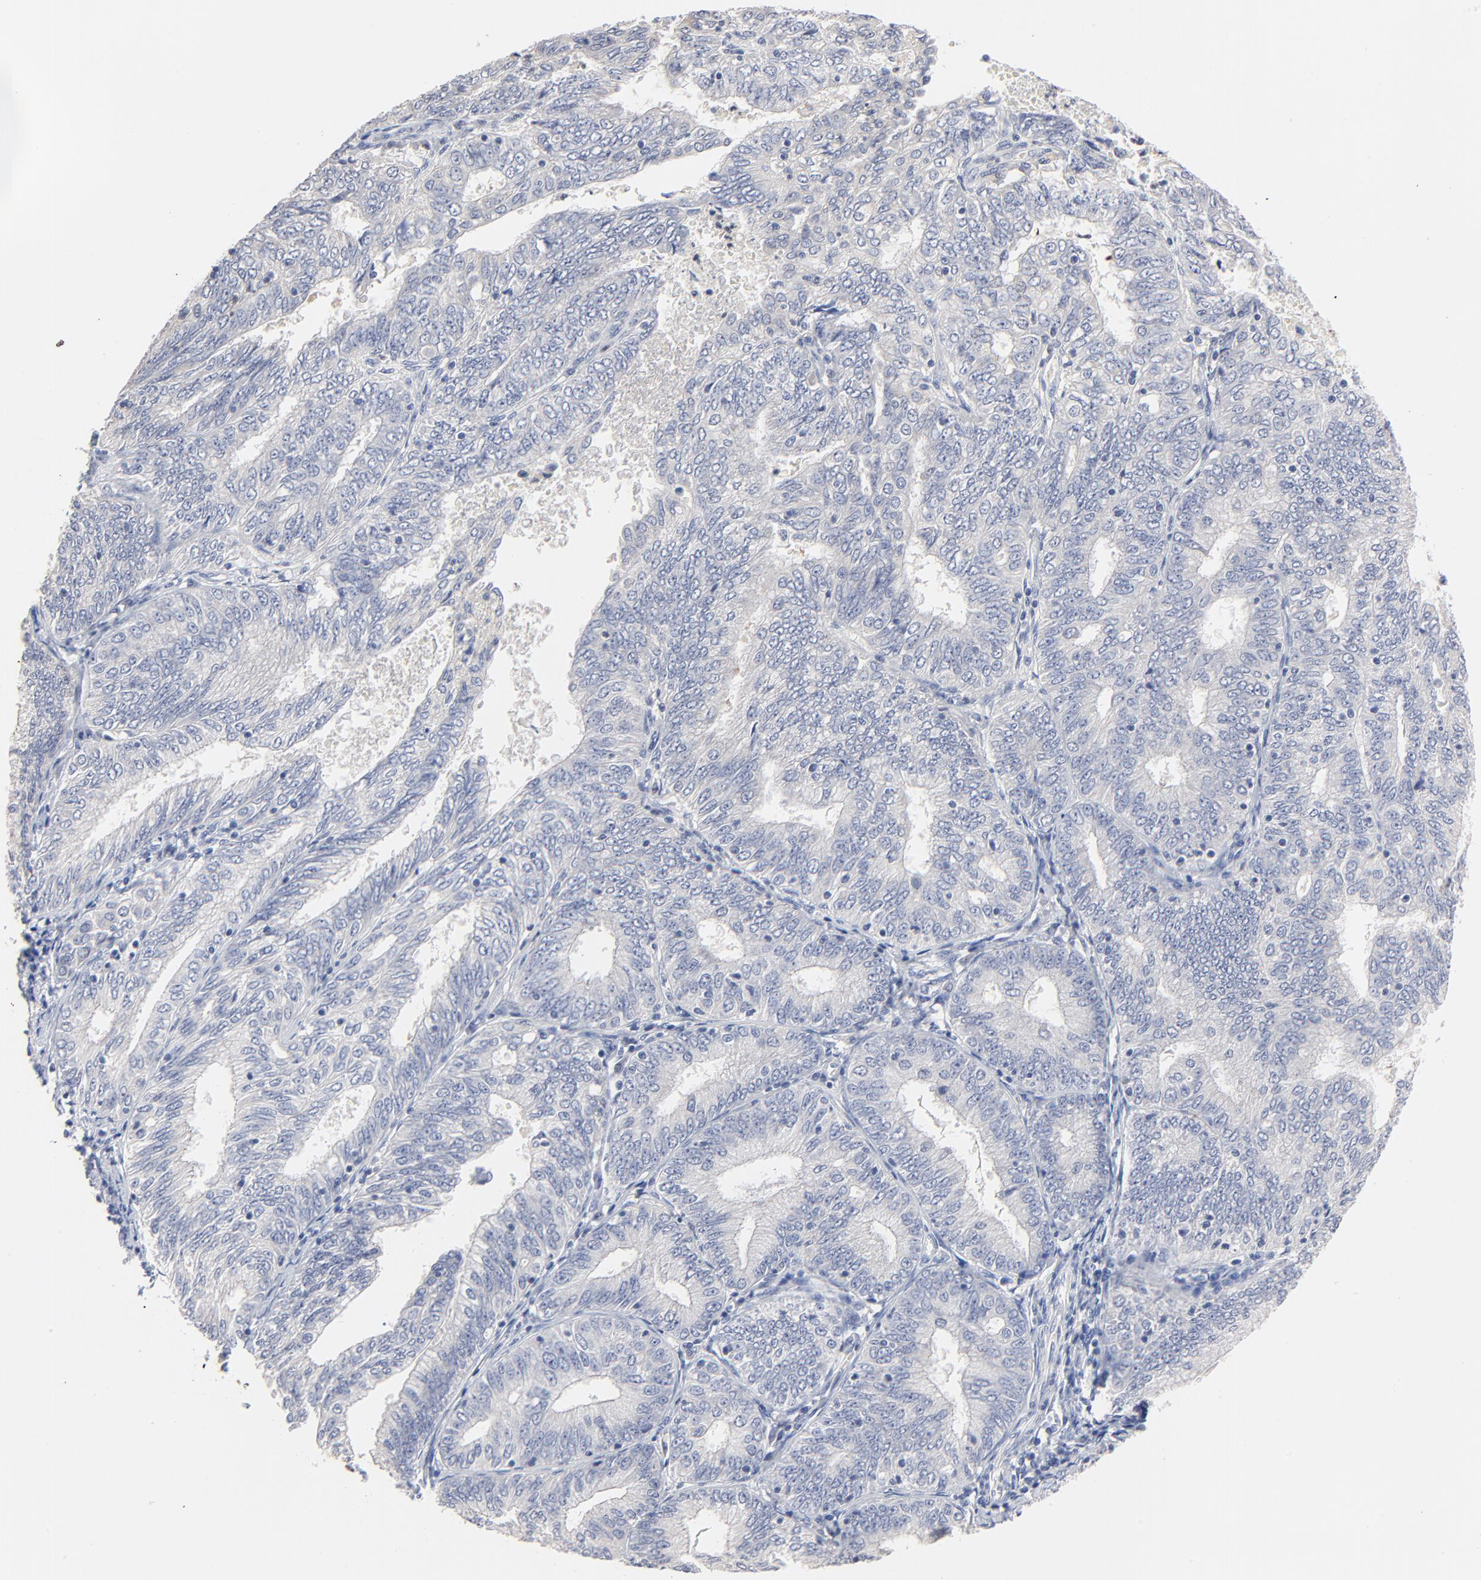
{"staining": {"intensity": "negative", "quantity": "none", "location": "none"}, "tissue": "endometrial cancer", "cell_type": "Tumor cells", "image_type": "cancer", "snomed": [{"axis": "morphology", "description": "Adenocarcinoma, NOS"}, {"axis": "topography", "description": "Endometrium"}], "caption": "IHC image of neoplastic tissue: human adenocarcinoma (endometrial) stained with DAB (3,3'-diaminobenzidine) shows no significant protein positivity in tumor cells.", "gene": "AADAC", "patient": {"sex": "female", "age": 69}}